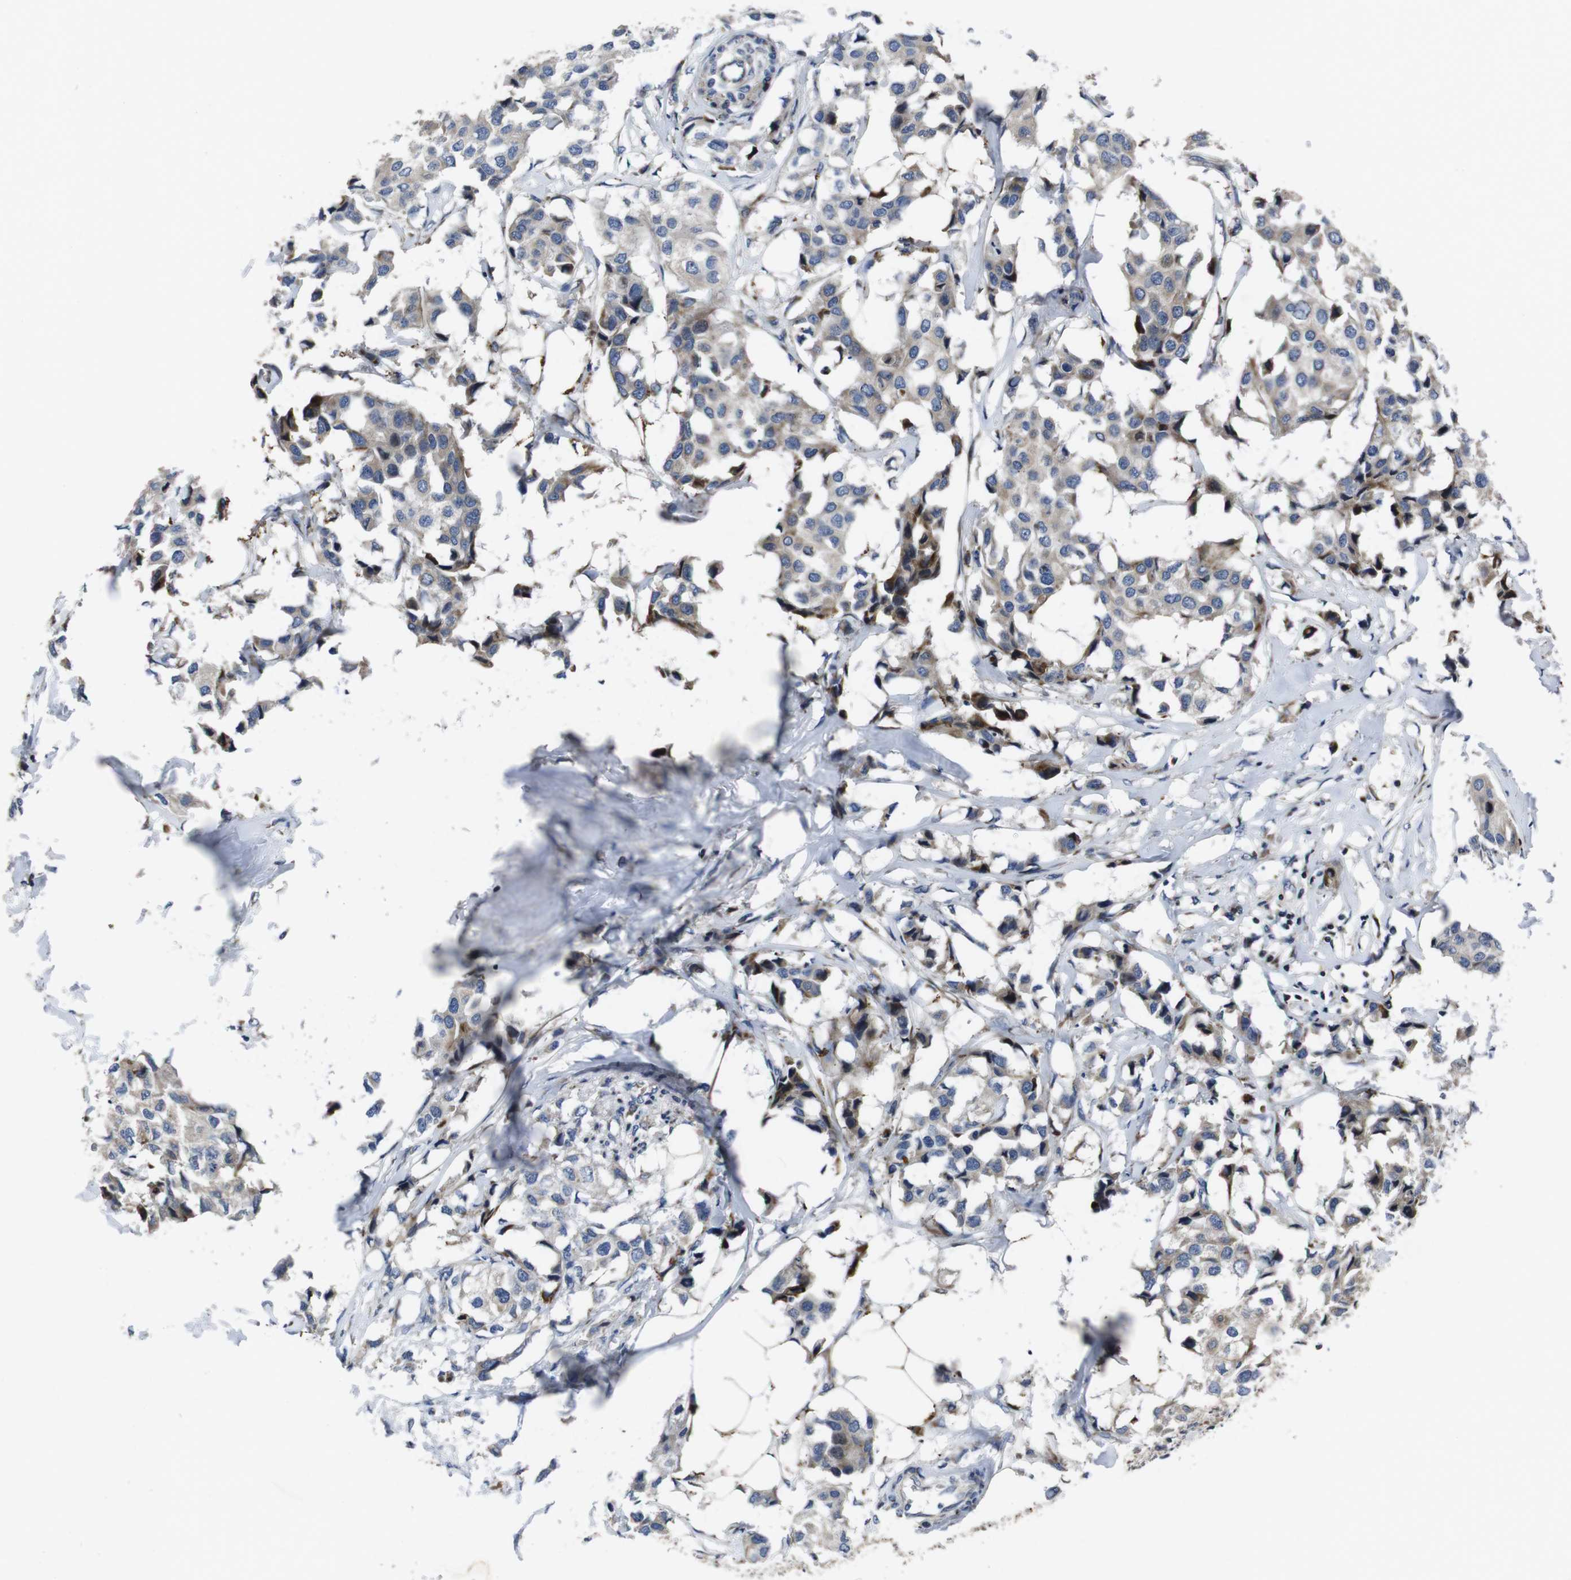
{"staining": {"intensity": "weak", "quantity": "25%-75%", "location": "cytoplasmic/membranous"}, "tissue": "breast cancer", "cell_type": "Tumor cells", "image_type": "cancer", "snomed": [{"axis": "morphology", "description": "Duct carcinoma"}, {"axis": "topography", "description": "Breast"}], "caption": "The photomicrograph shows immunohistochemical staining of breast cancer. There is weak cytoplasmic/membranous positivity is identified in approximately 25%-75% of tumor cells.", "gene": "SMYD3", "patient": {"sex": "female", "age": 80}}